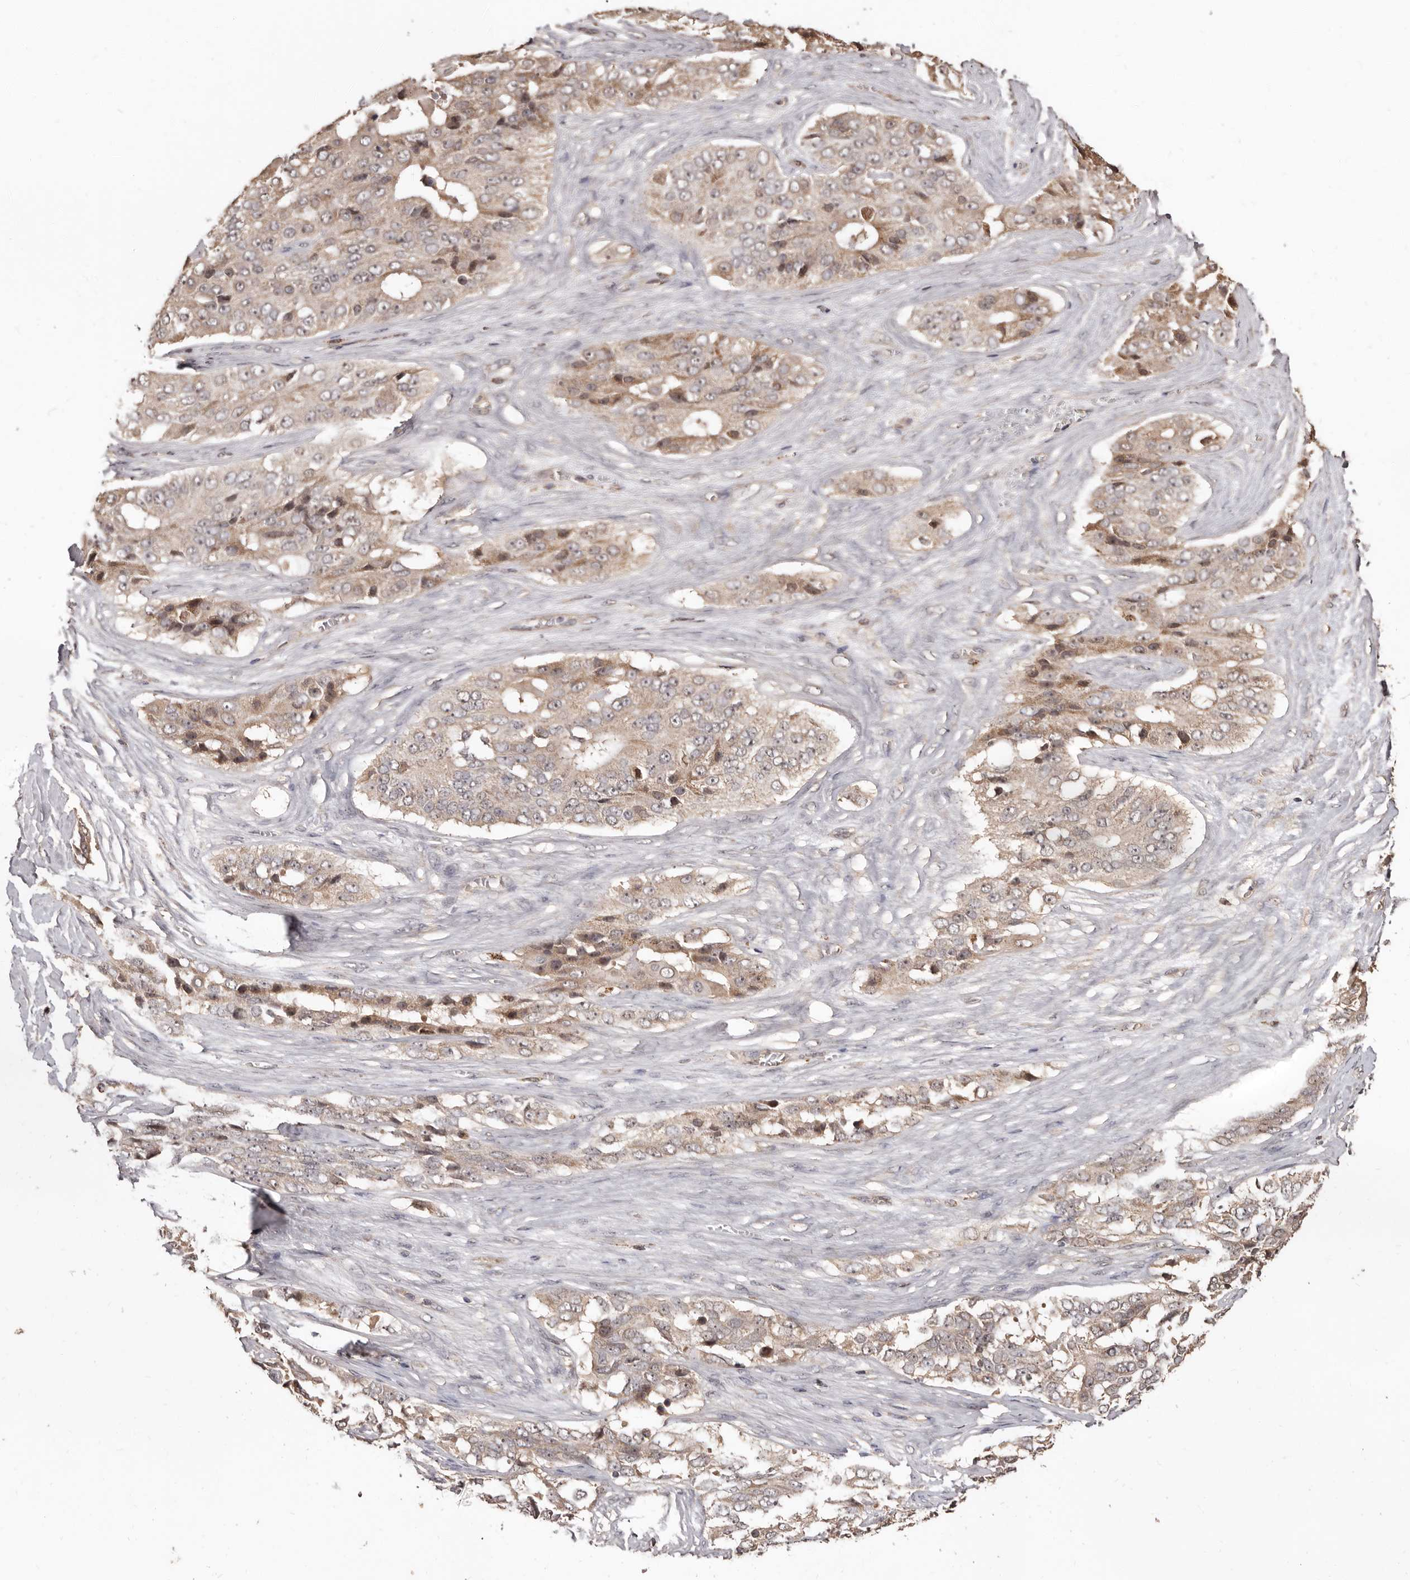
{"staining": {"intensity": "weak", "quantity": ">75%", "location": "cytoplasmic/membranous"}, "tissue": "ovarian cancer", "cell_type": "Tumor cells", "image_type": "cancer", "snomed": [{"axis": "morphology", "description": "Carcinoma, endometroid"}, {"axis": "topography", "description": "Ovary"}], "caption": "Immunohistochemistry (IHC) of ovarian endometroid carcinoma displays low levels of weak cytoplasmic/membranous staining in approximately >75% of tumor cells.", "gene": "AKAP7", "patient": {"sex": "female", "age": 51}}